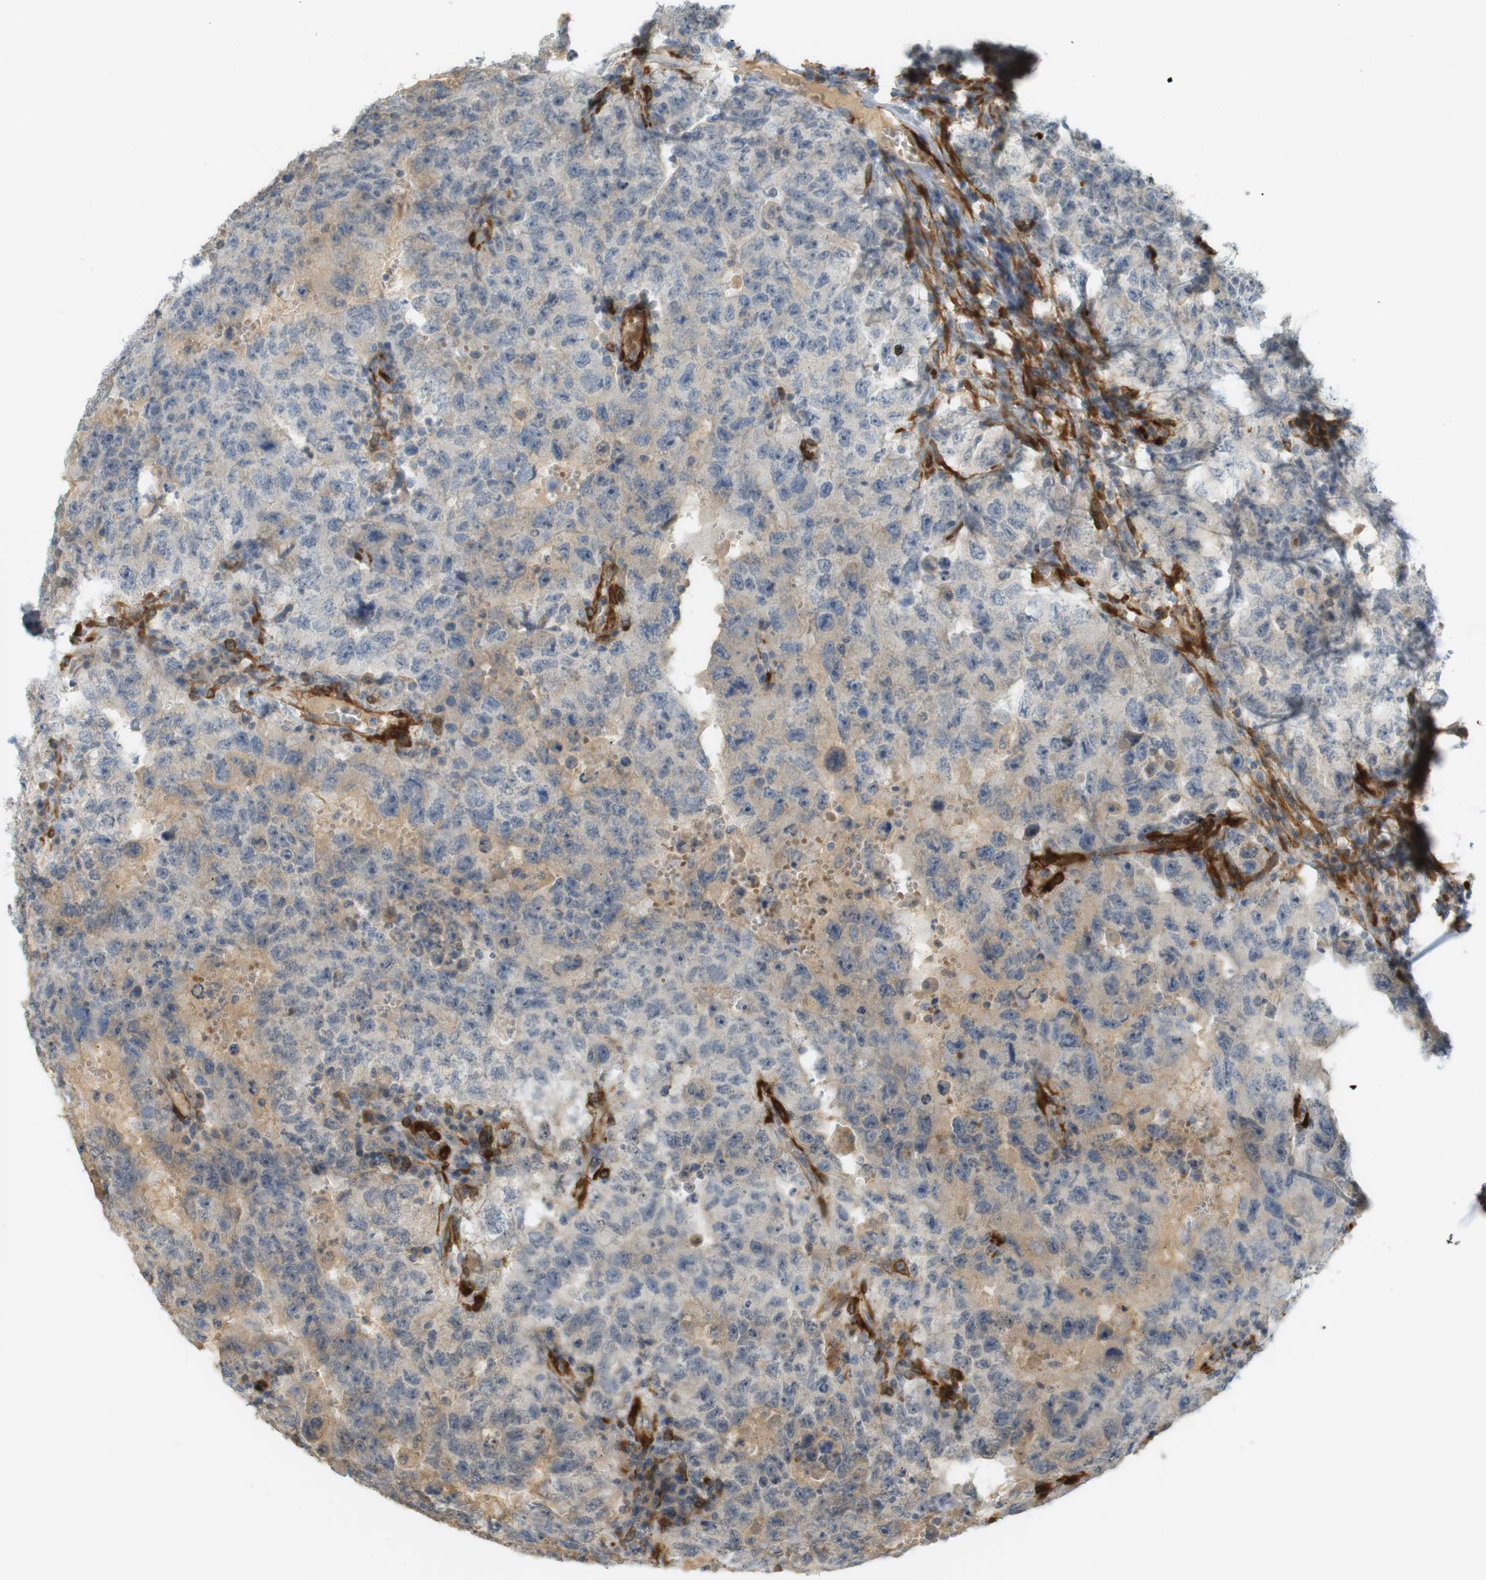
{"staining": {"intensity": "weak", "quantity": "25%-75%", "location": "cytoplasmic/membranous"}, "tissue": "testis cancer", "cell_type": "Tumor cells", "image_type": "cancer", "snomed": [{"axis": "morphology", "description": "Carcinoma, Embryonal, NOS"}, {"axis": "topography", "description": "Testis"}], "caption": "Immunohistochemistry (IHC) histopathology image of embryonal carcinoma (testis) stained for a protein (brown), which displays low levels of weak cytoplasmic/membranous staining in approximately 25%-75% of tumor cells.", "gene": "PDE3A", "patient": {"sex": "male", "age": 26}}